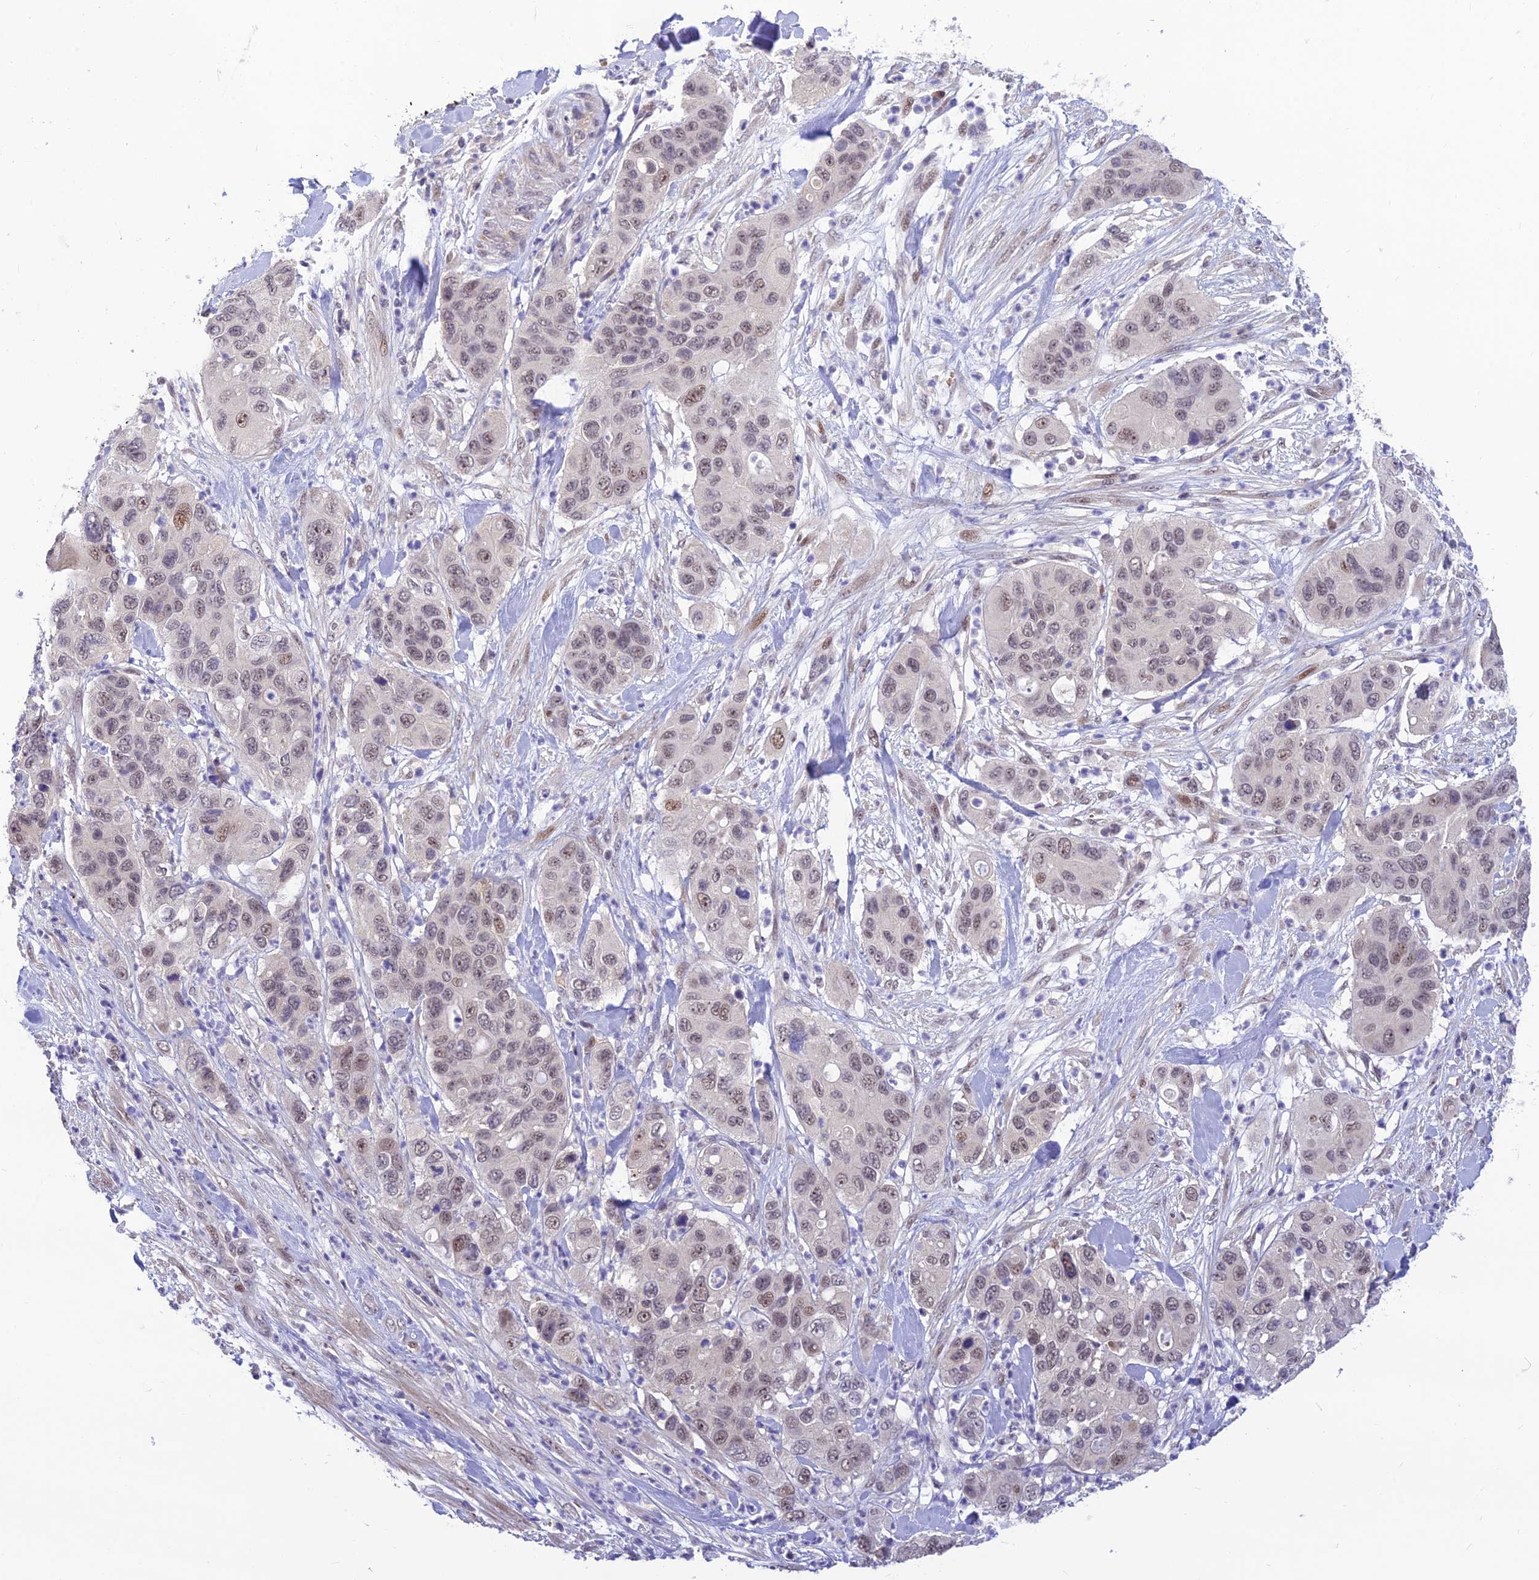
{"staining": {"intensity": "weak", "quantity": "25%-75%", "location": "nuclear"}, "tissue": "pancreatic cancer", "cell_type": "Tumor cells", "image_type": "cancer", "snomed": [{"axis": "morphology", "description": "Adenocarcinoma, NOS"}, {"axis": "topography", "description": "Pancreas"}], "caption": "Immunohistochemical staining of pancreatic cancer (adenocarcinoma) displays low levels of weak nuclear protein positivity in approximately 25%-75% of tumor cells.", "gene": "ASPDH", "patient": {"sex": "female", "age": 71}}